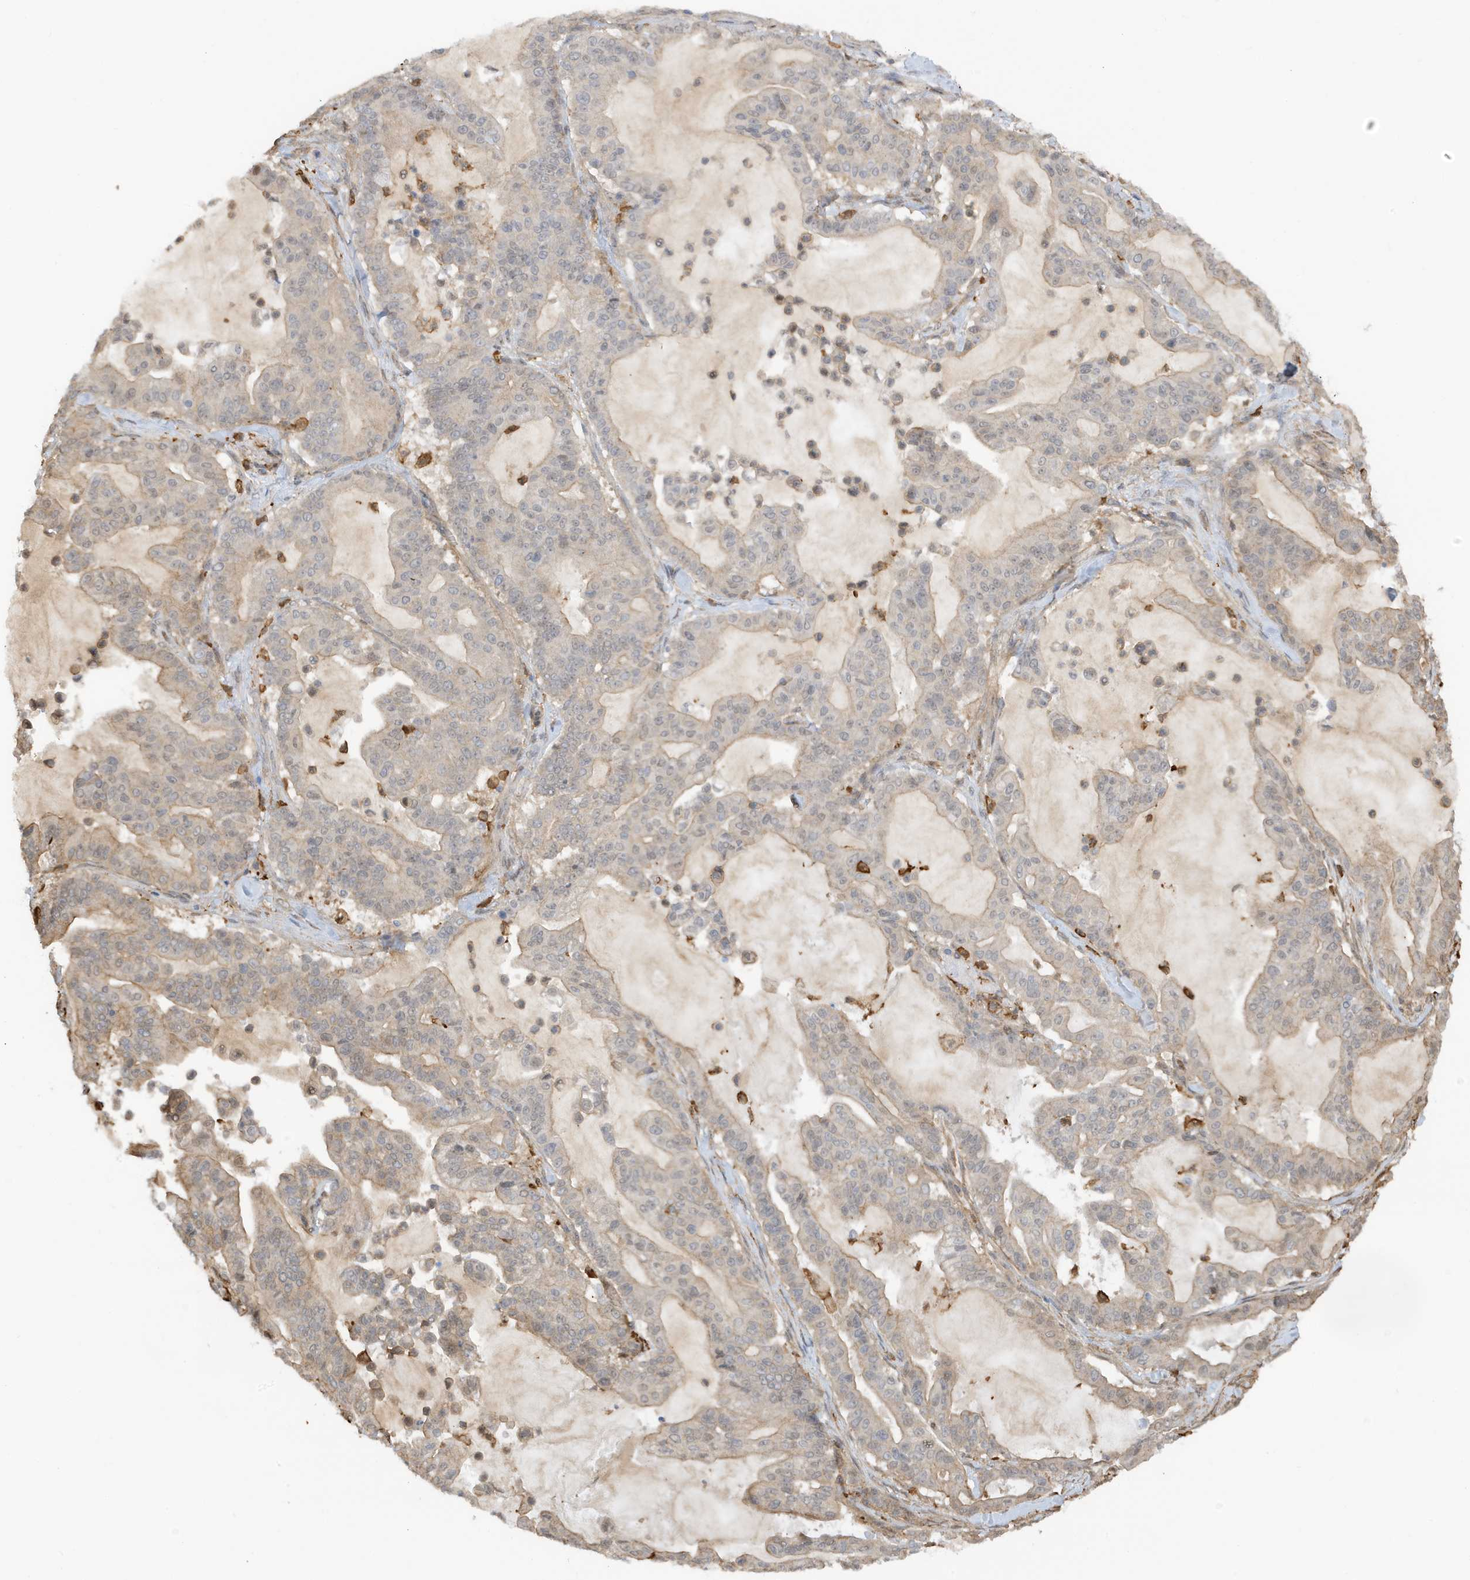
{"staining": {"intensity": "weak", "quantity": "<25%", "location": "cytoplasmic/membranous"}, "tissue": "pancreatic cancer", "cell_type": "Tumor cells", "image_type": "cancer", "snomed": [{"axis": "morphology", "description": "Adenocarcinoma, NOS"}, {"axis": "topography", "description": "Pancreas"}], "caption": "Immunohistochemistry photomicrograph of human pancreatic cancer (adenocarcinoma) stained for a protein (brown), which displays no staining in tumor cells.", "gene": "PHACTR2", "patient": {"sex": "male", "age": 63}}